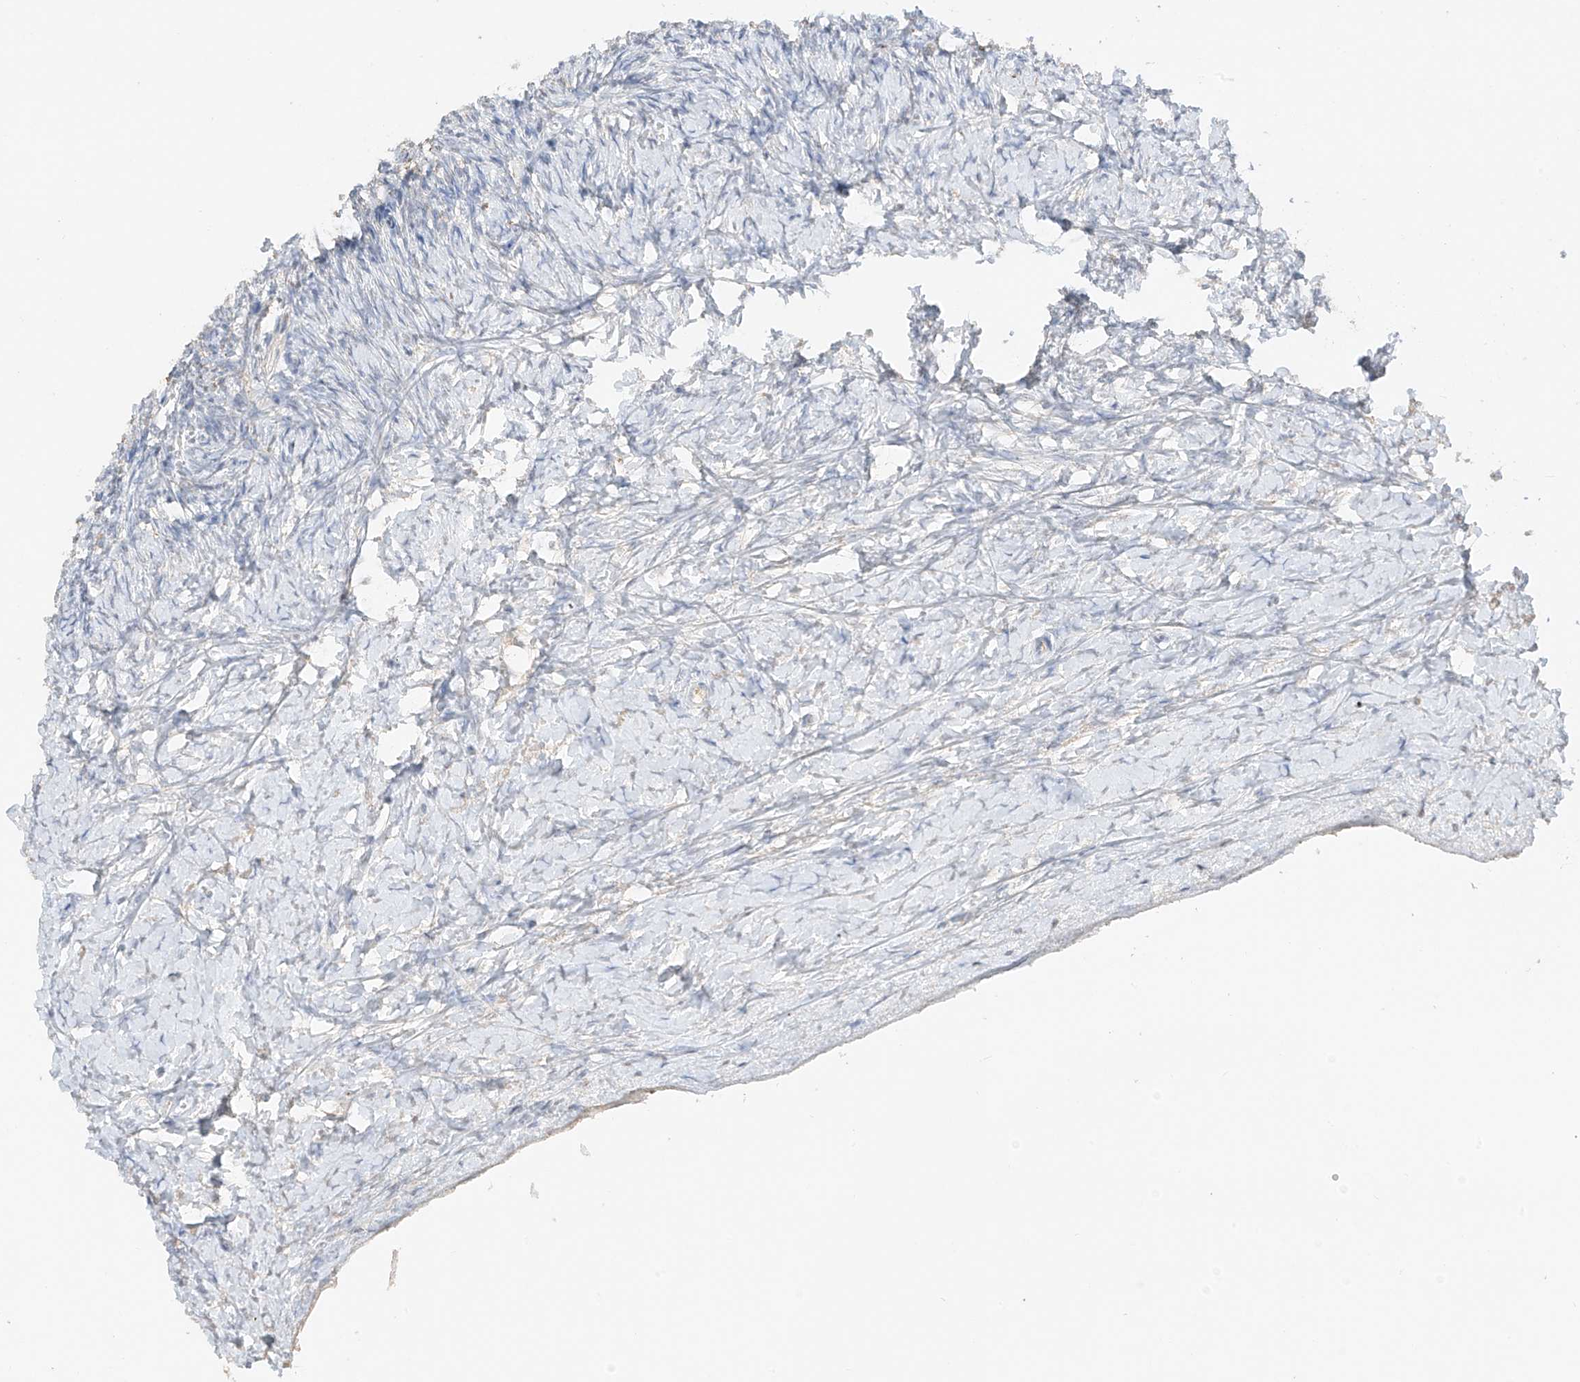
{"staining": {"intensity": "negative", "quantity": "none", "location": "none"}, "tissue": "ovary", "cell_type": "Ovarian stroma cells", "image_type": "normal", "snomed": [{"axis": "morphology", "description": "Normal tissue, NOS"}, {"axis": "morphology", "description": "Developmental malformation"}, {"axis": "topography", "description": "Ovary"}], "caption": "A histopathology image of human ovary is negative for staining in ovarian stroma cells. Brightfield microscopy of immunohistochemistry stained with DAB (brown) and hematoxylin (blue), captured at high magnification.", "gene": "ZBTB41", "patient": {"sex": "female", "age": 39}}